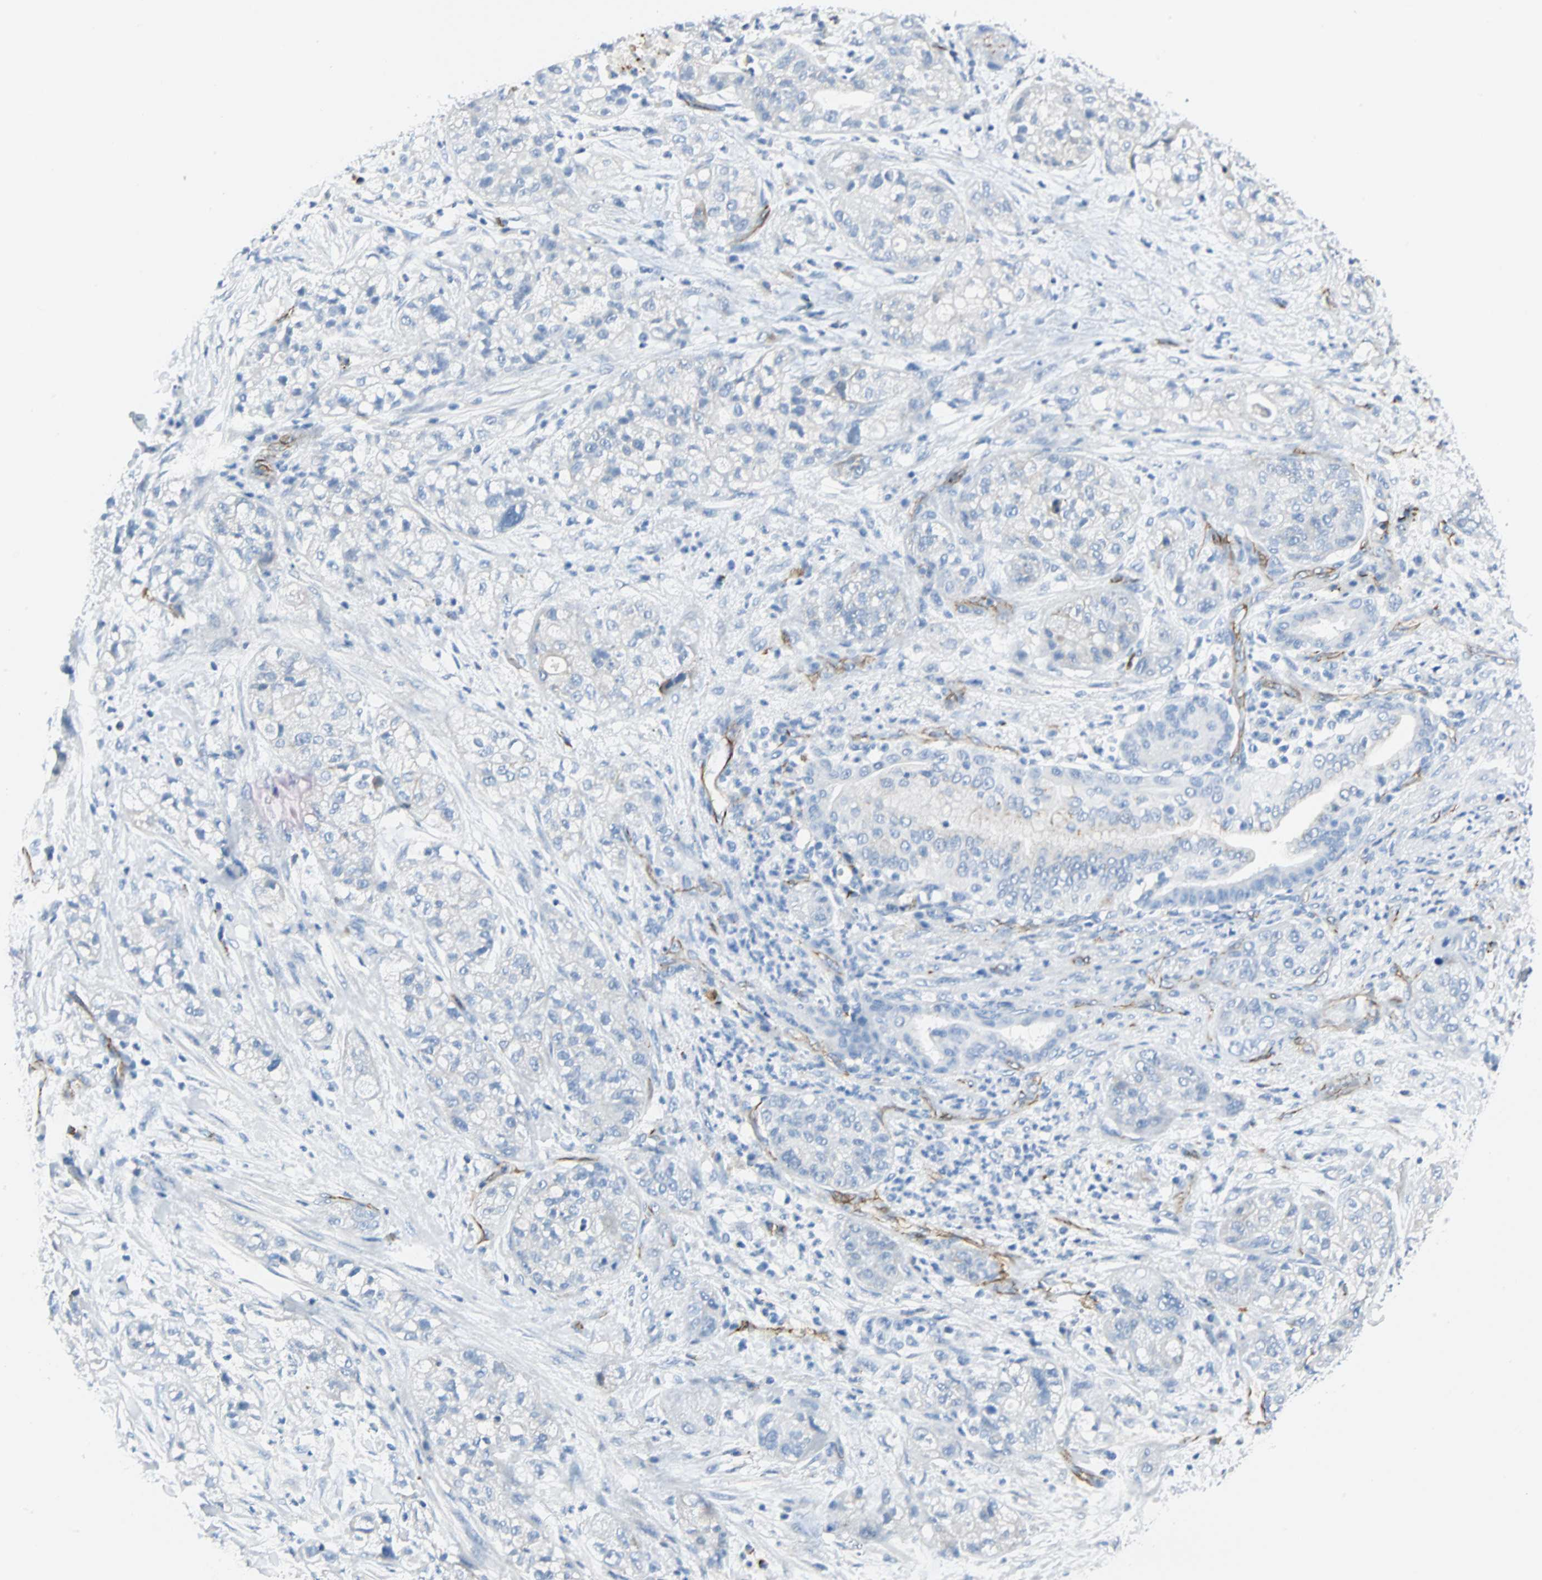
{"staining": {"intensity": "negative", "quantity": "none", "location": "none"}, "tissue": "pancreatic cancer", "cell_type": "Tumor cells", "image_type": "cancer", "snomed": [{"axis": "morphology", "description": "Adenocarcinoma, NOS"}, {"axis": "topography", "description": "Pancreas"}], "caption": "High power microscopy photomicrograph of an IHC micrograph of pancreatic cancer, revealing no significant positivity in tumor cells. (DAB (3,3'-diaminobenzidine) immunohistochemistry with hematoxylin counter stain).", "gene": "VPS9D1", "patient": {"sex": "female", "age": 78}}